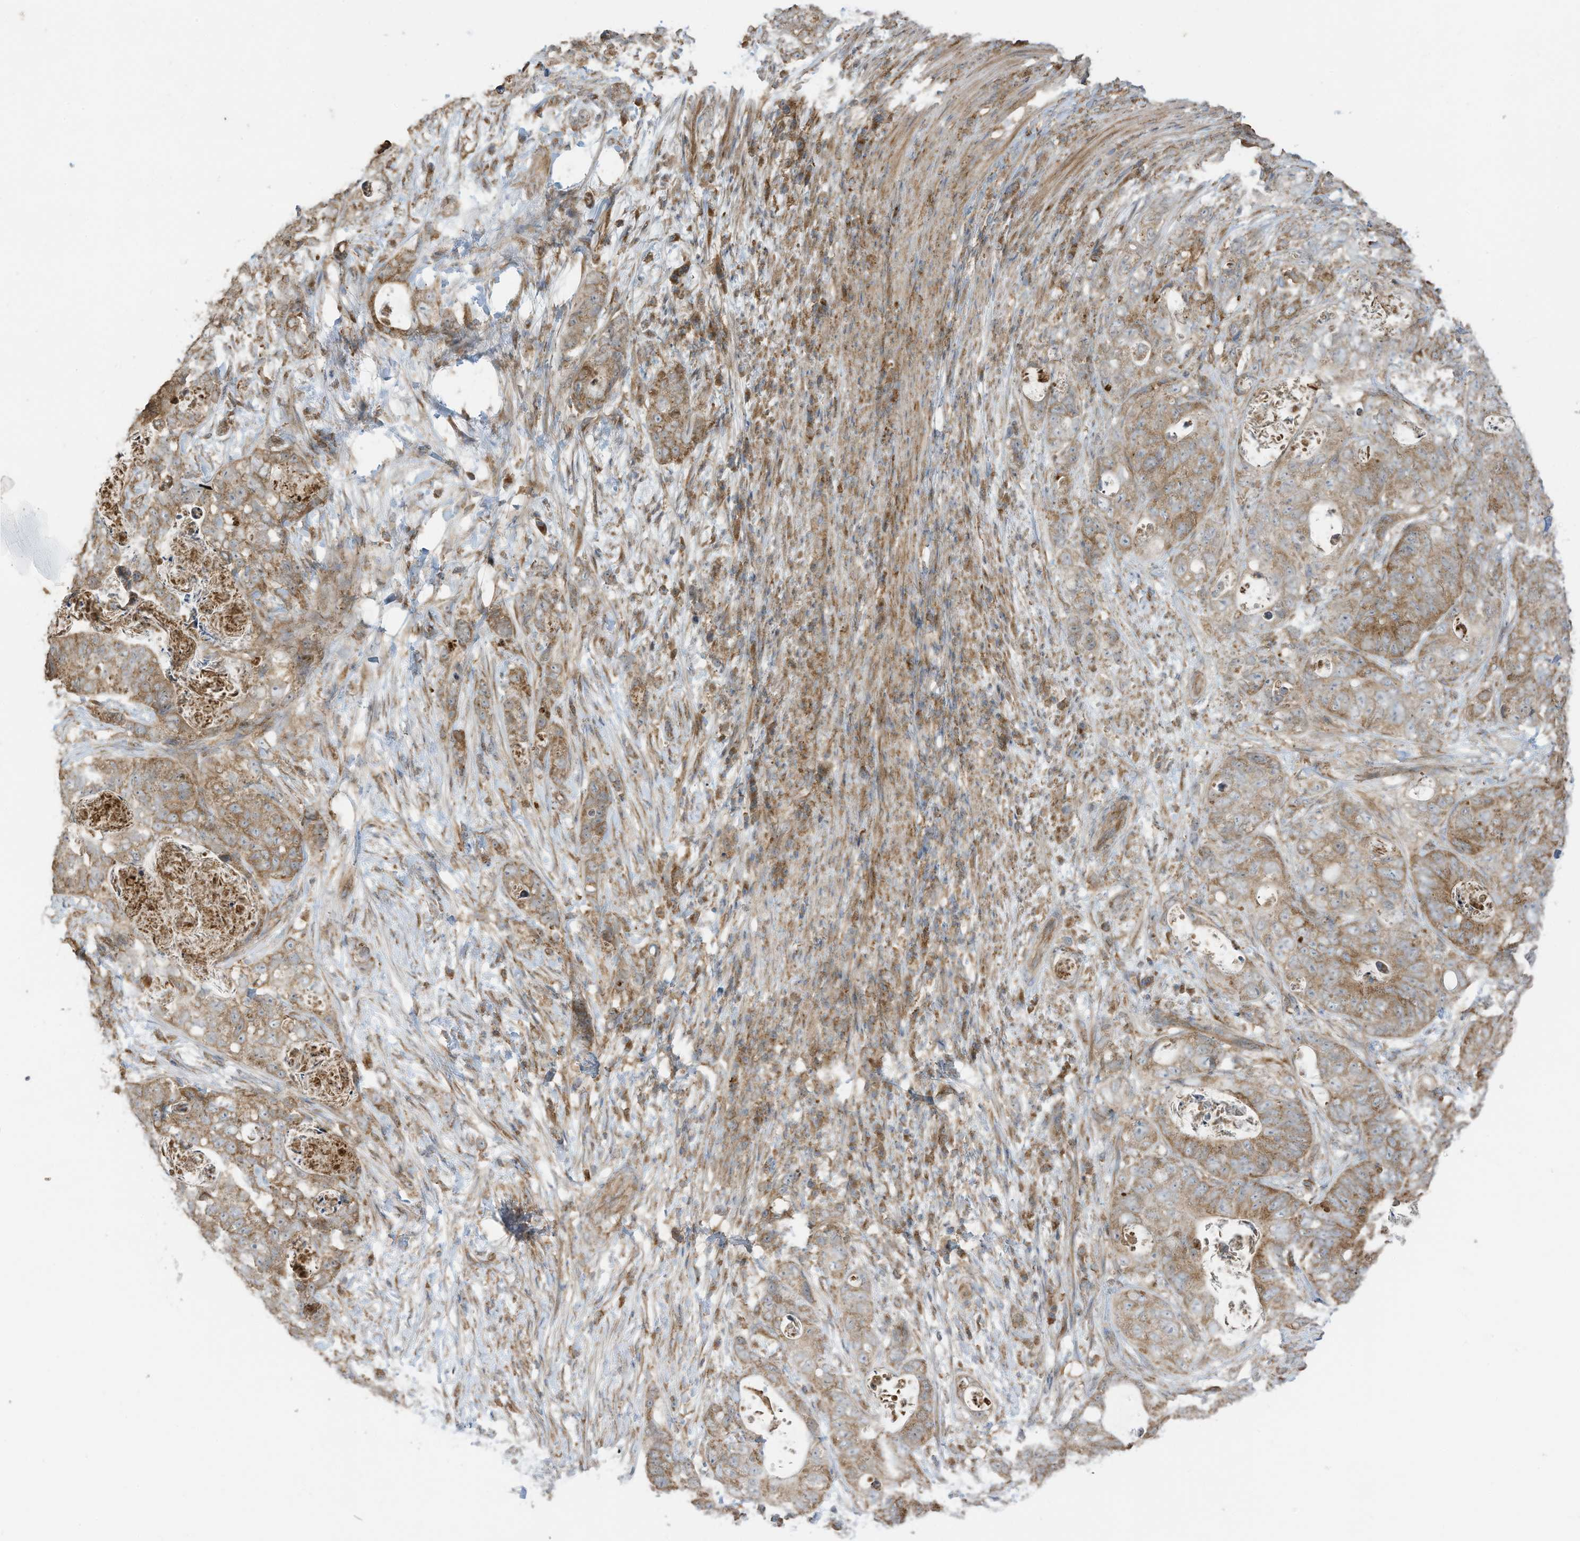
{"staining": {"intensity": "moderate", "quantity": "25%-75%", "location": "cytoplasmic/membranous"}, "tissue": "stomach cancer", "cell_type": "Tumor cells", "image_type": "cancer", "snomed": [{"axis": "morphology", "description": "Adenocarcinoma, NOS"}, {"axis": "topography", "description": "Stomach"}], "caption": "Stomach adenocarcinoma was stained to show a protein in brown. There is medium levels of moderate cytoplasmic/membranous positivity in approximately 25%-75% of tumor cells.", "gene": "CGAS", "patient": {"sex": "female", "age": 89}}